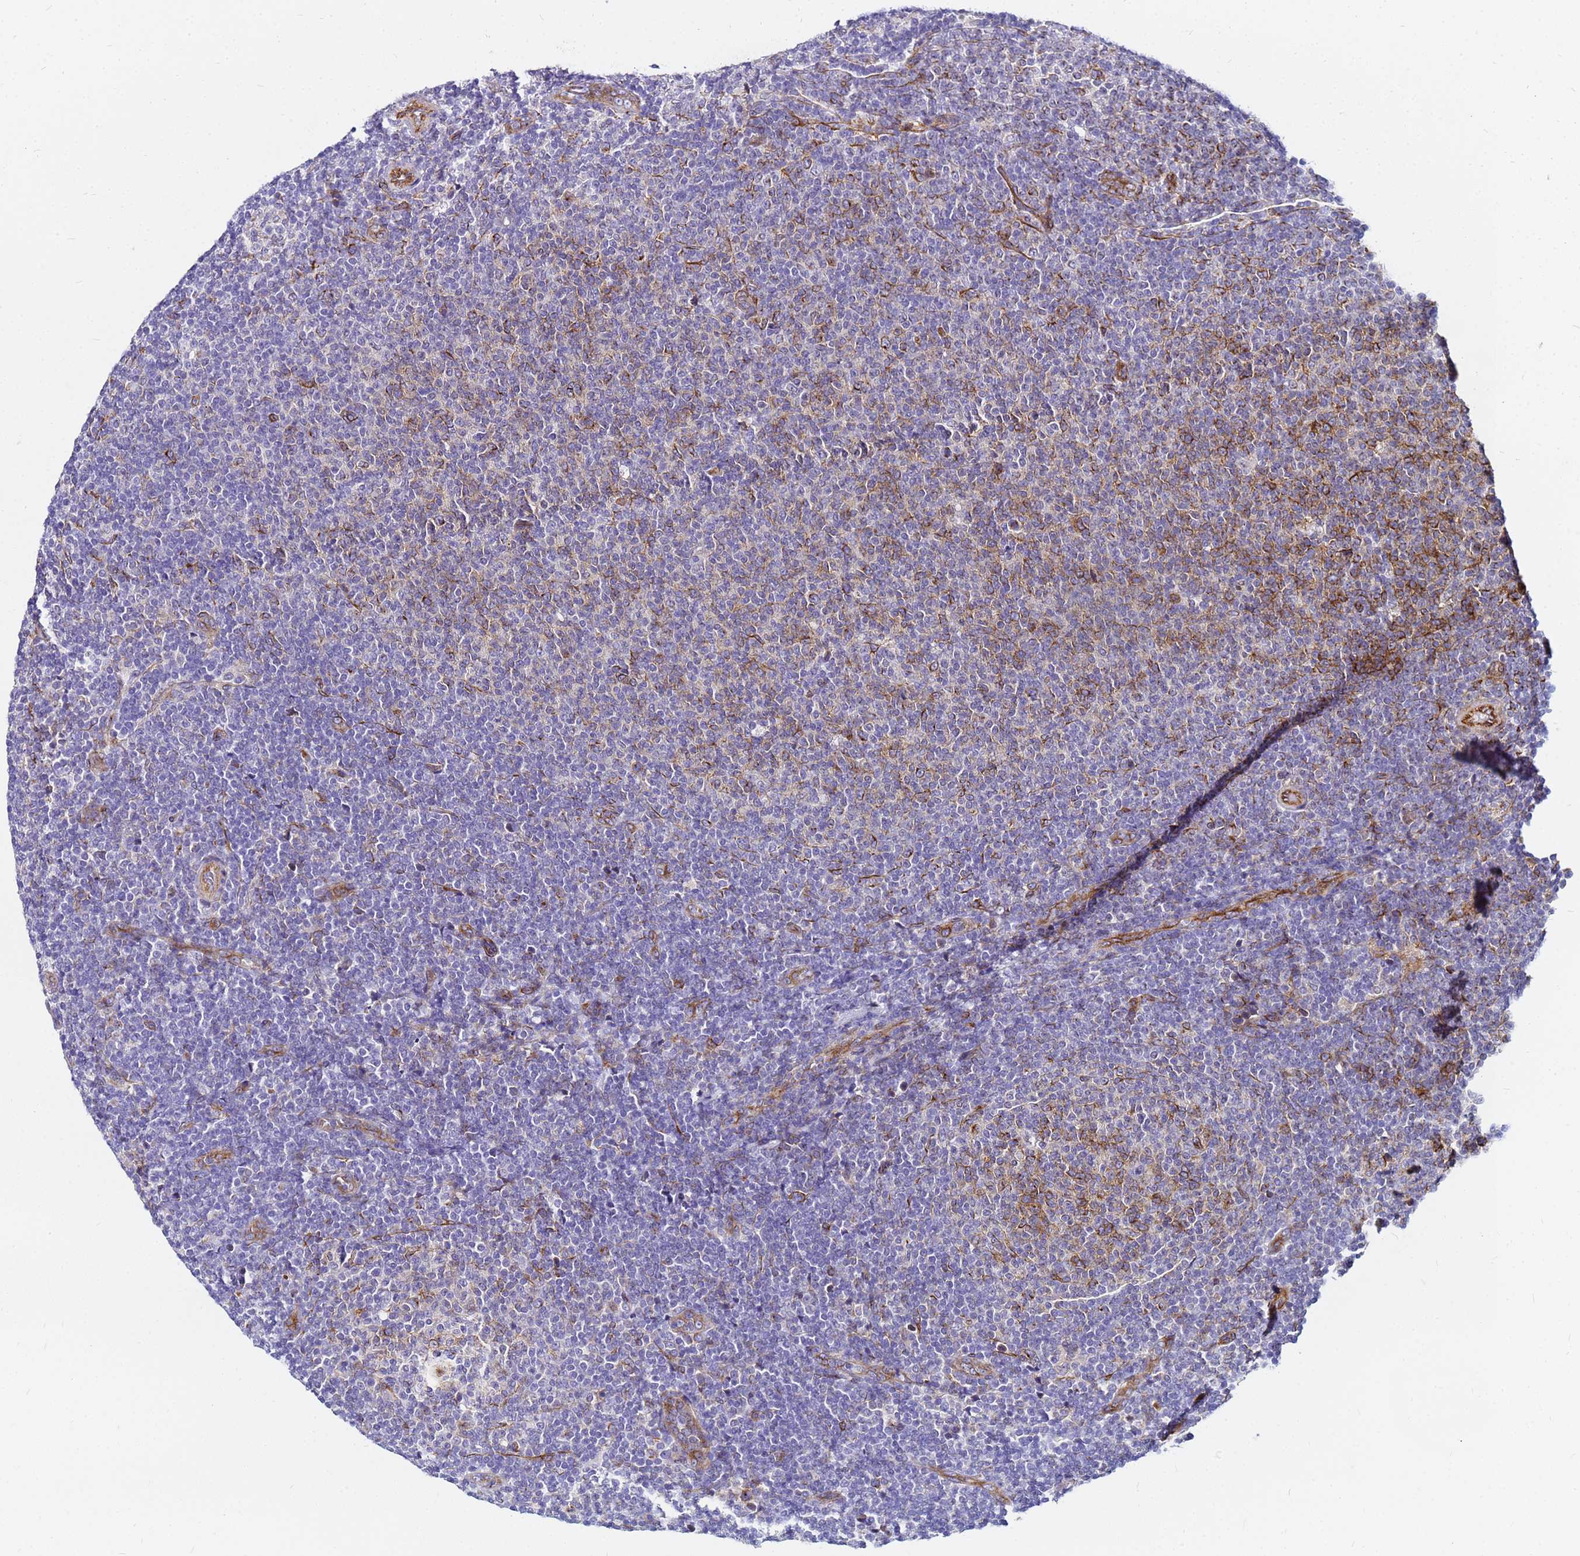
{"staining": {"intensity": "moderate", "quantity": "<25%", "location": "cytoplasmic/membranous"}, "tissue": "lymphoma", "cell_type": "Tumor cells", "image_type": "cancer", "snomed": [{"axis": "morphology", "description": "Malignant lymphoma, non-Hodgkin's type, Low grade"}, {"axis": "topography", "description": "Lymph node"}], "caption": "Tumor cells exhibit low levels of moderate cytoplasmic/membranous expression in approximately <25% of cells in lymphoma. Using DAB (brown) and hematoxylin (blue) stains, captured at high magnification using brightfield microscopy.", "gene": "TUBA8", "patient": {"sex": "male", "age": 66}}